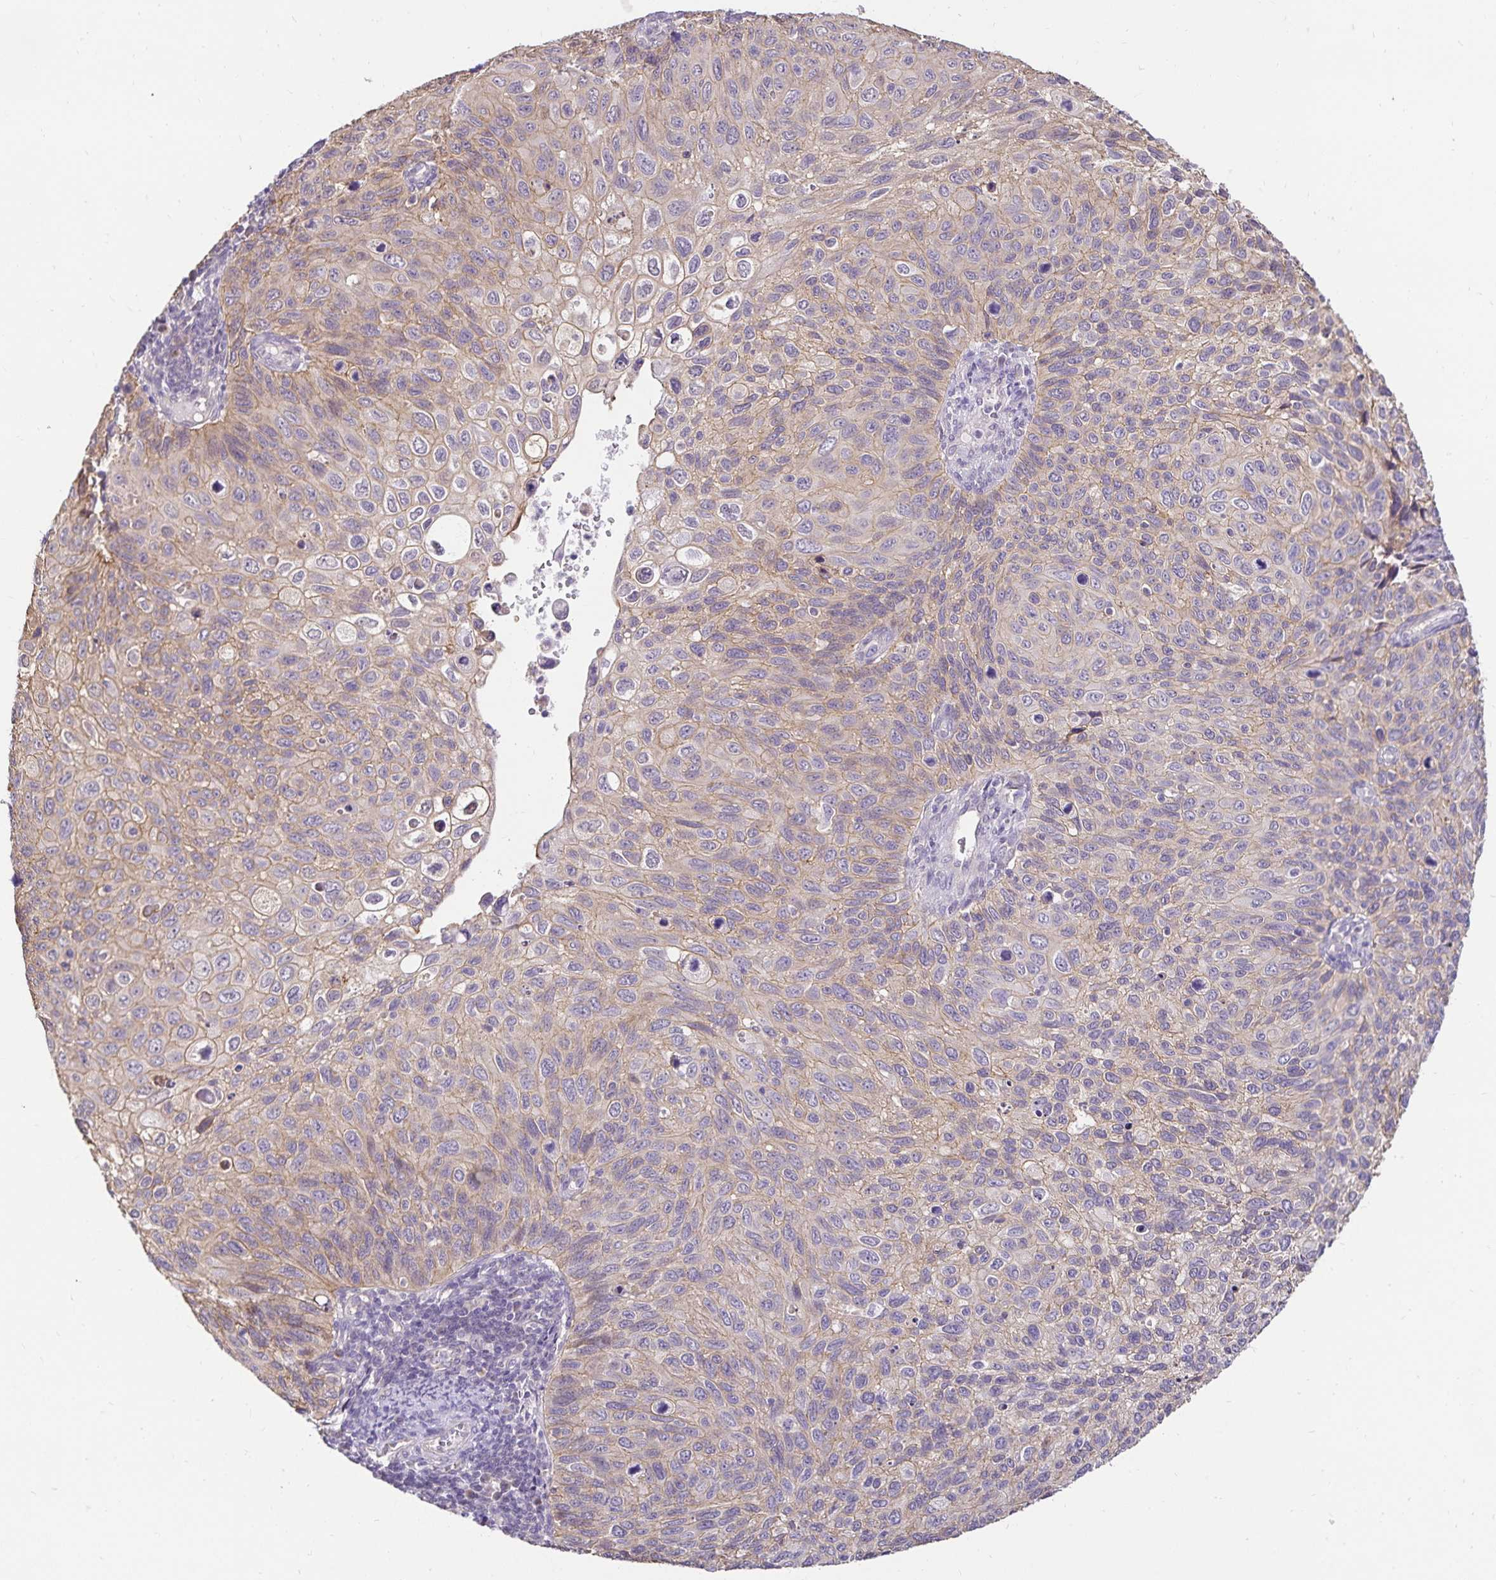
{"staining": {"intensity": "weak", "quantity": "25%-75%", "location": "cytoplasmic/membranous"}, "tissue": "cervical cancer", "cell_type": "Tumor cells", "image_type": "cancer", "snomed": [{"axis": "morphology", "description": "Squamous cell carcinoma, NOS"}, {"axis": "topography", "description": "Cervix"}], "caption": "Immunohistochemical staining of human squamous cell carcinoma (cervical) demonstrates weak cytoplasmic/membranous protein staining in approximately 25%-75% of tumor cells. The protein of interest is stained brown, and the nuclei are stained in blue (DAB IHC with brightfield microscopy, high magnification).", "gene": "SLC9A1", "patient": {"sex": "female", "age": 70}}